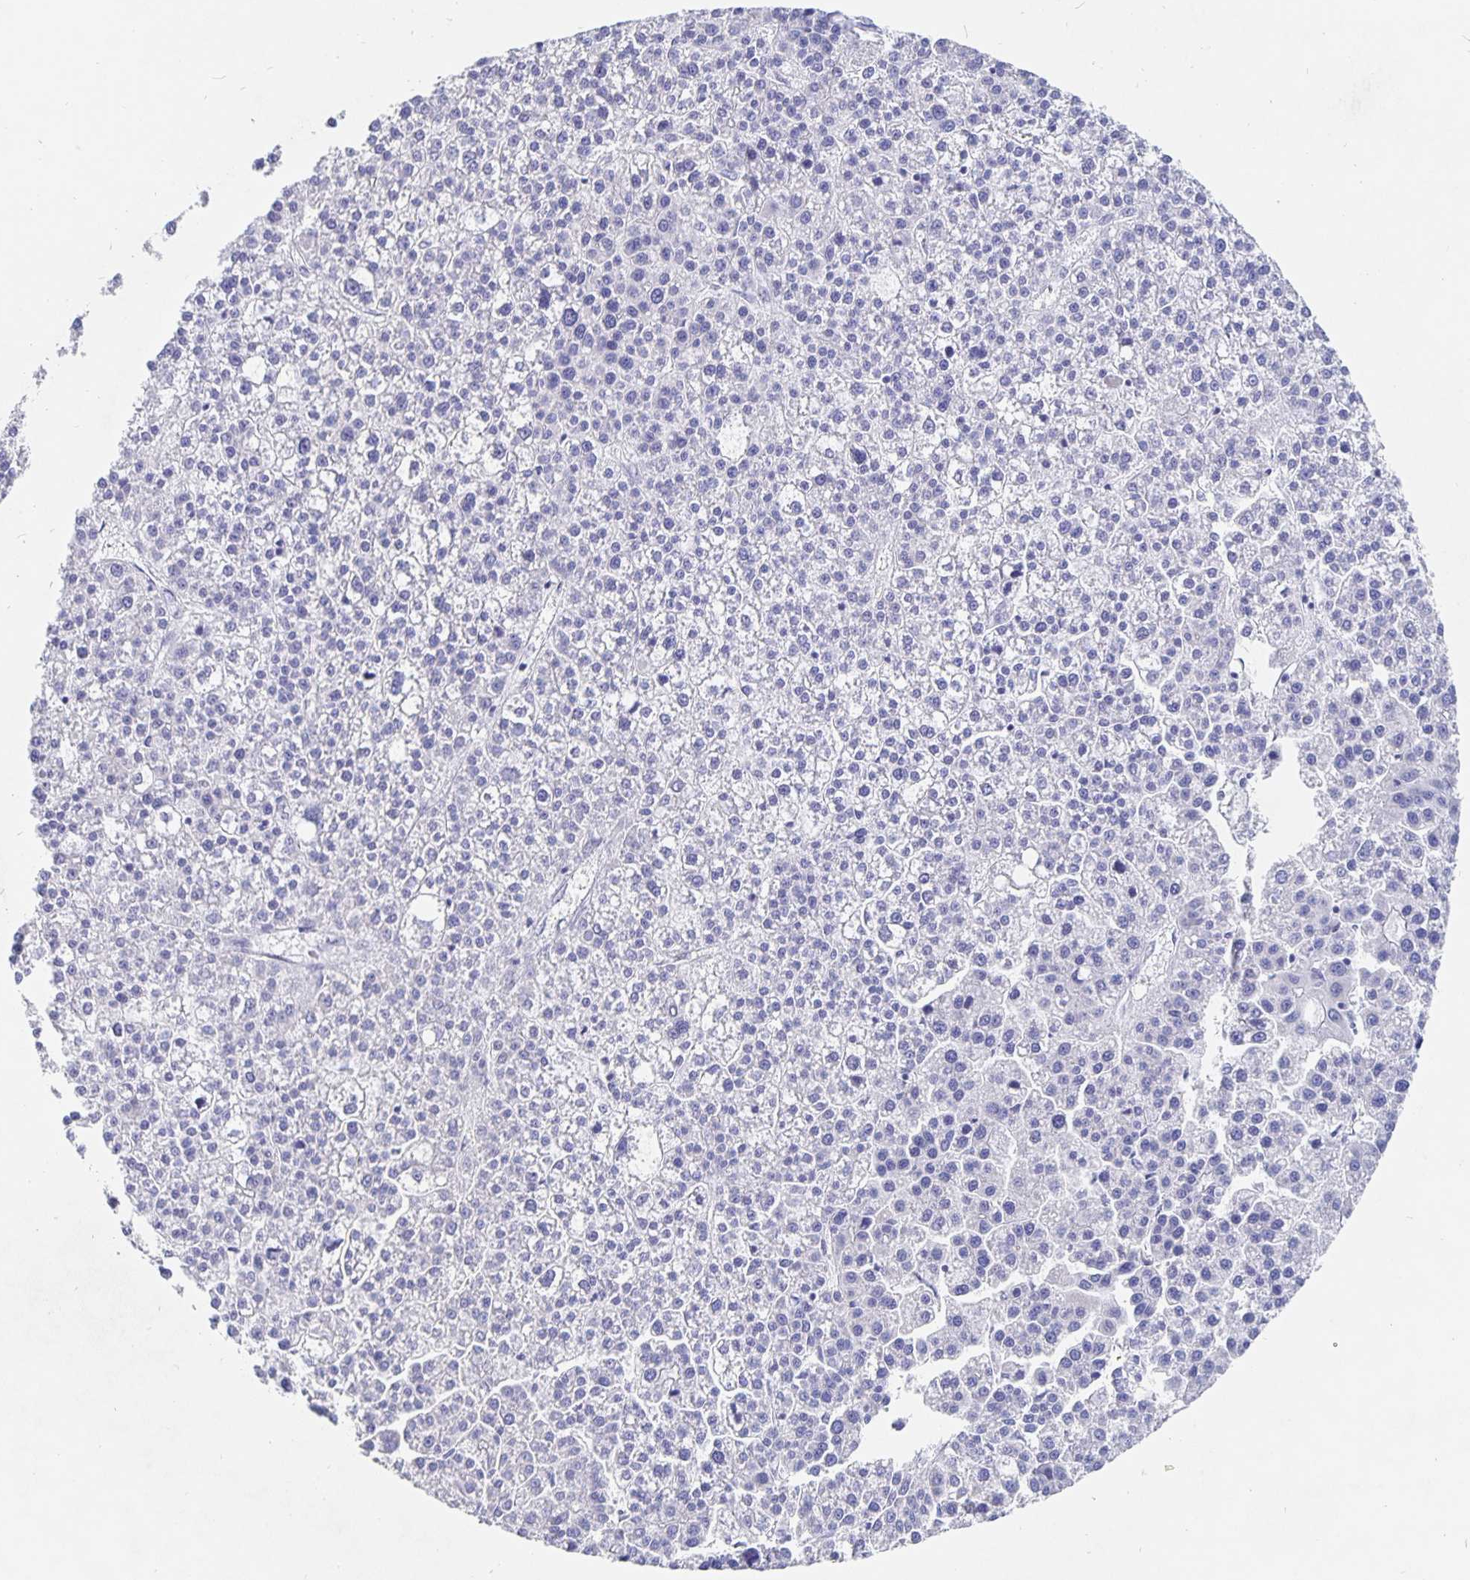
{"staining": {"intensity": "negative", "quantity": "none", "location": "none"}, "tissue": "liver cancer", "cell_type": "Tumor cells", "image_type": "cancer", "snomed": [{"axis": "morphology", "description": "Carcinoma, Hepatocellular, NOS"}, {"axis": "topography", "description": "Liver"}], "caption": "IHC photomicrograph of neoplastic tissue: hepatocellular carcinoma (liver) stained with DAB (3,3'-diaminobenzidine) shows no significant protein staining in tumor cells.", "gene": "SMOC1", "patient": {"sex": "female", "age": 58}}